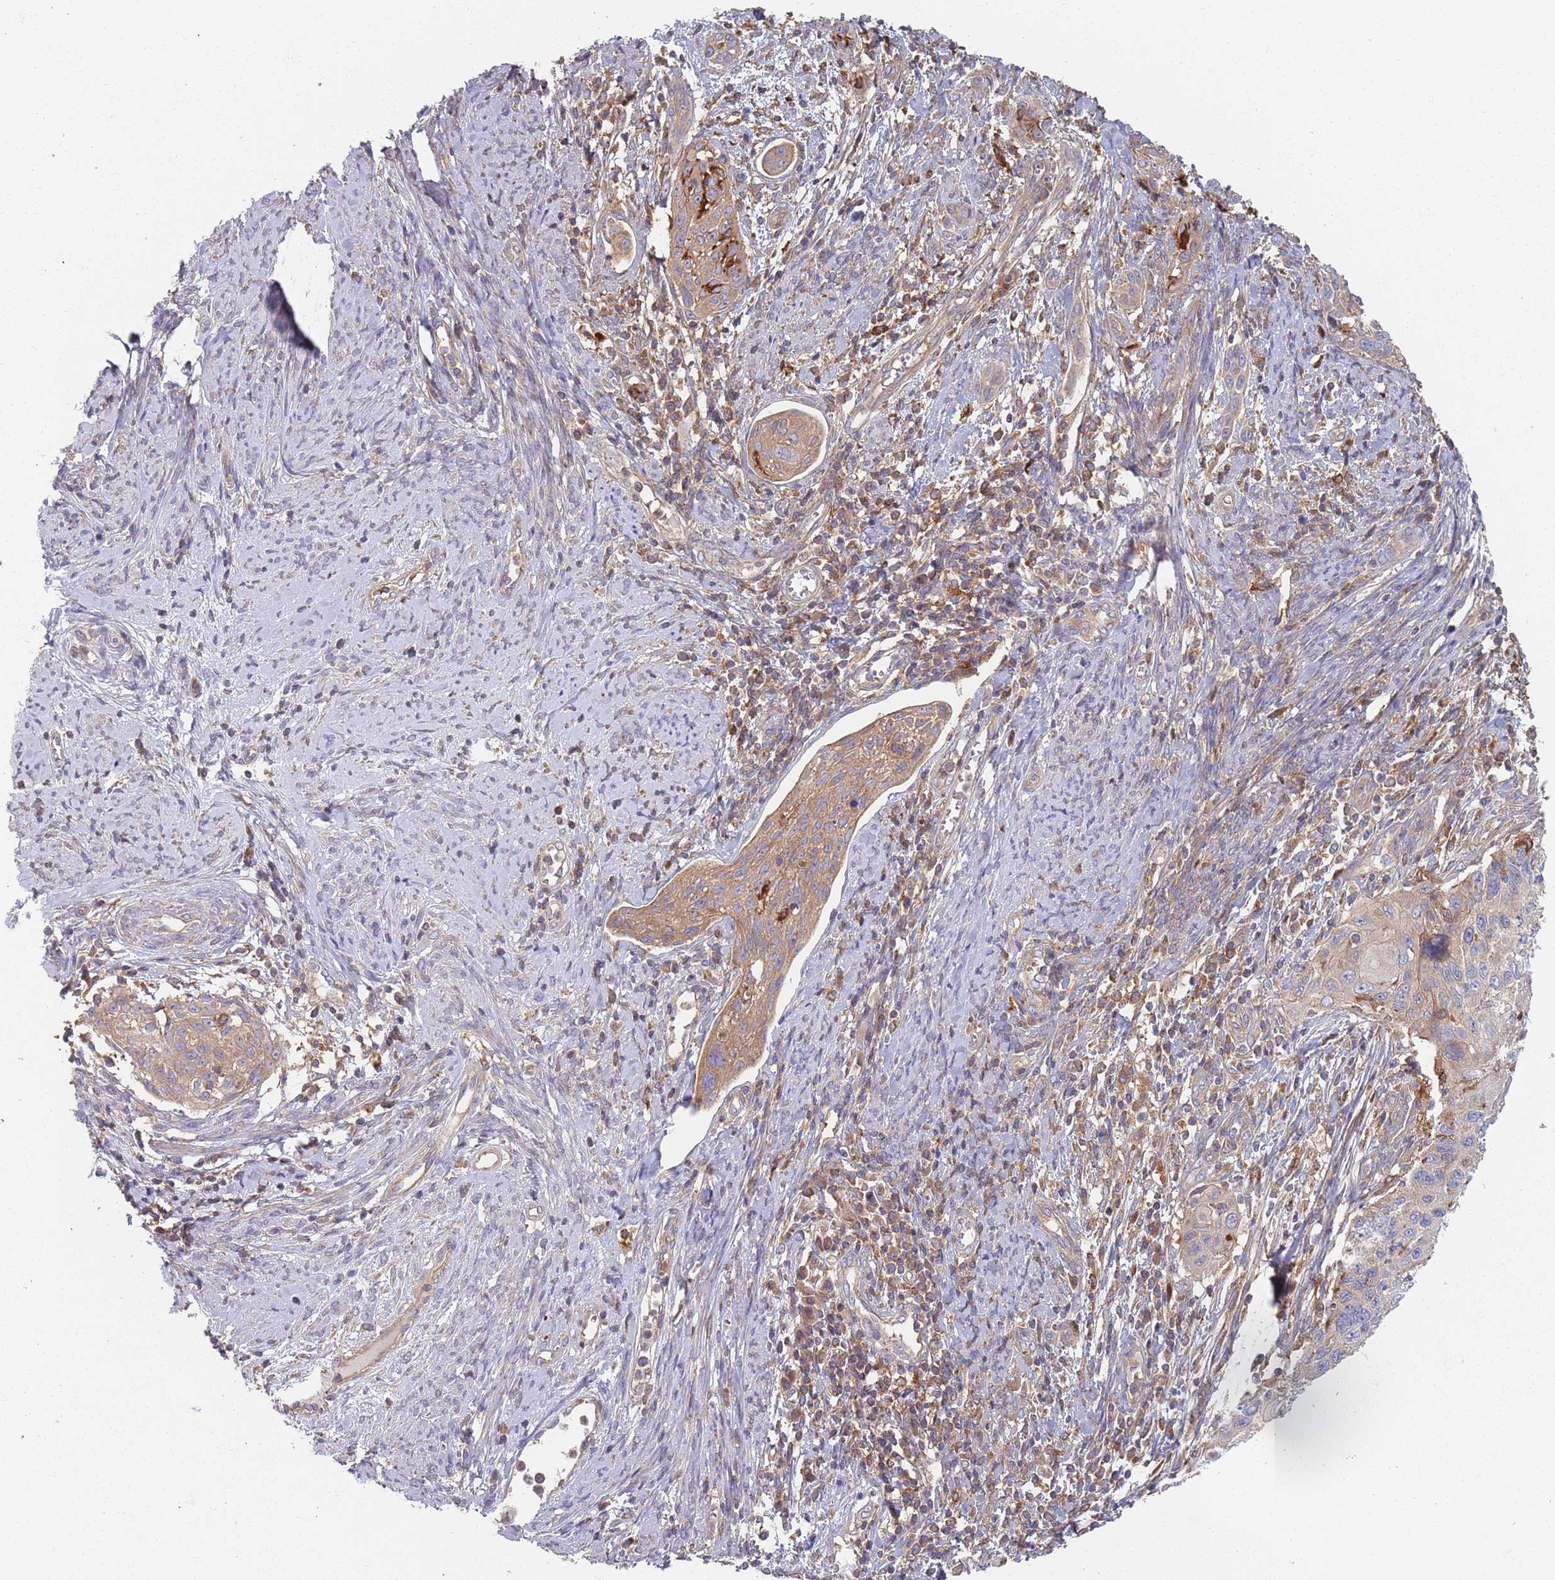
{"staining": {"intensity": "weak", "quantity": ">75%", "location": "cytoplasmic/membranous"}, "tissue": "cervical cancer", "cell_type": "Tumor cells", "image_type": "cancer", "snomed": [{"axis": "morphology", "description": "Squamous cell carcinoma, NOS"}, {"axis": "topography", "description": "Cervix"}], "caption": "DAB (3,3'-diaminobenzidine) immunohistochemical staining of human cervical cancer (squamous cell carcinoma) reveals weak cytoplasmic/membranous protein positivity in about >75% of tumor cells. Ihc stains the protein in brown and the nuclei are stained blue.", "gene": "GDI2", "patient": {"sex": "female", "age": 70}}